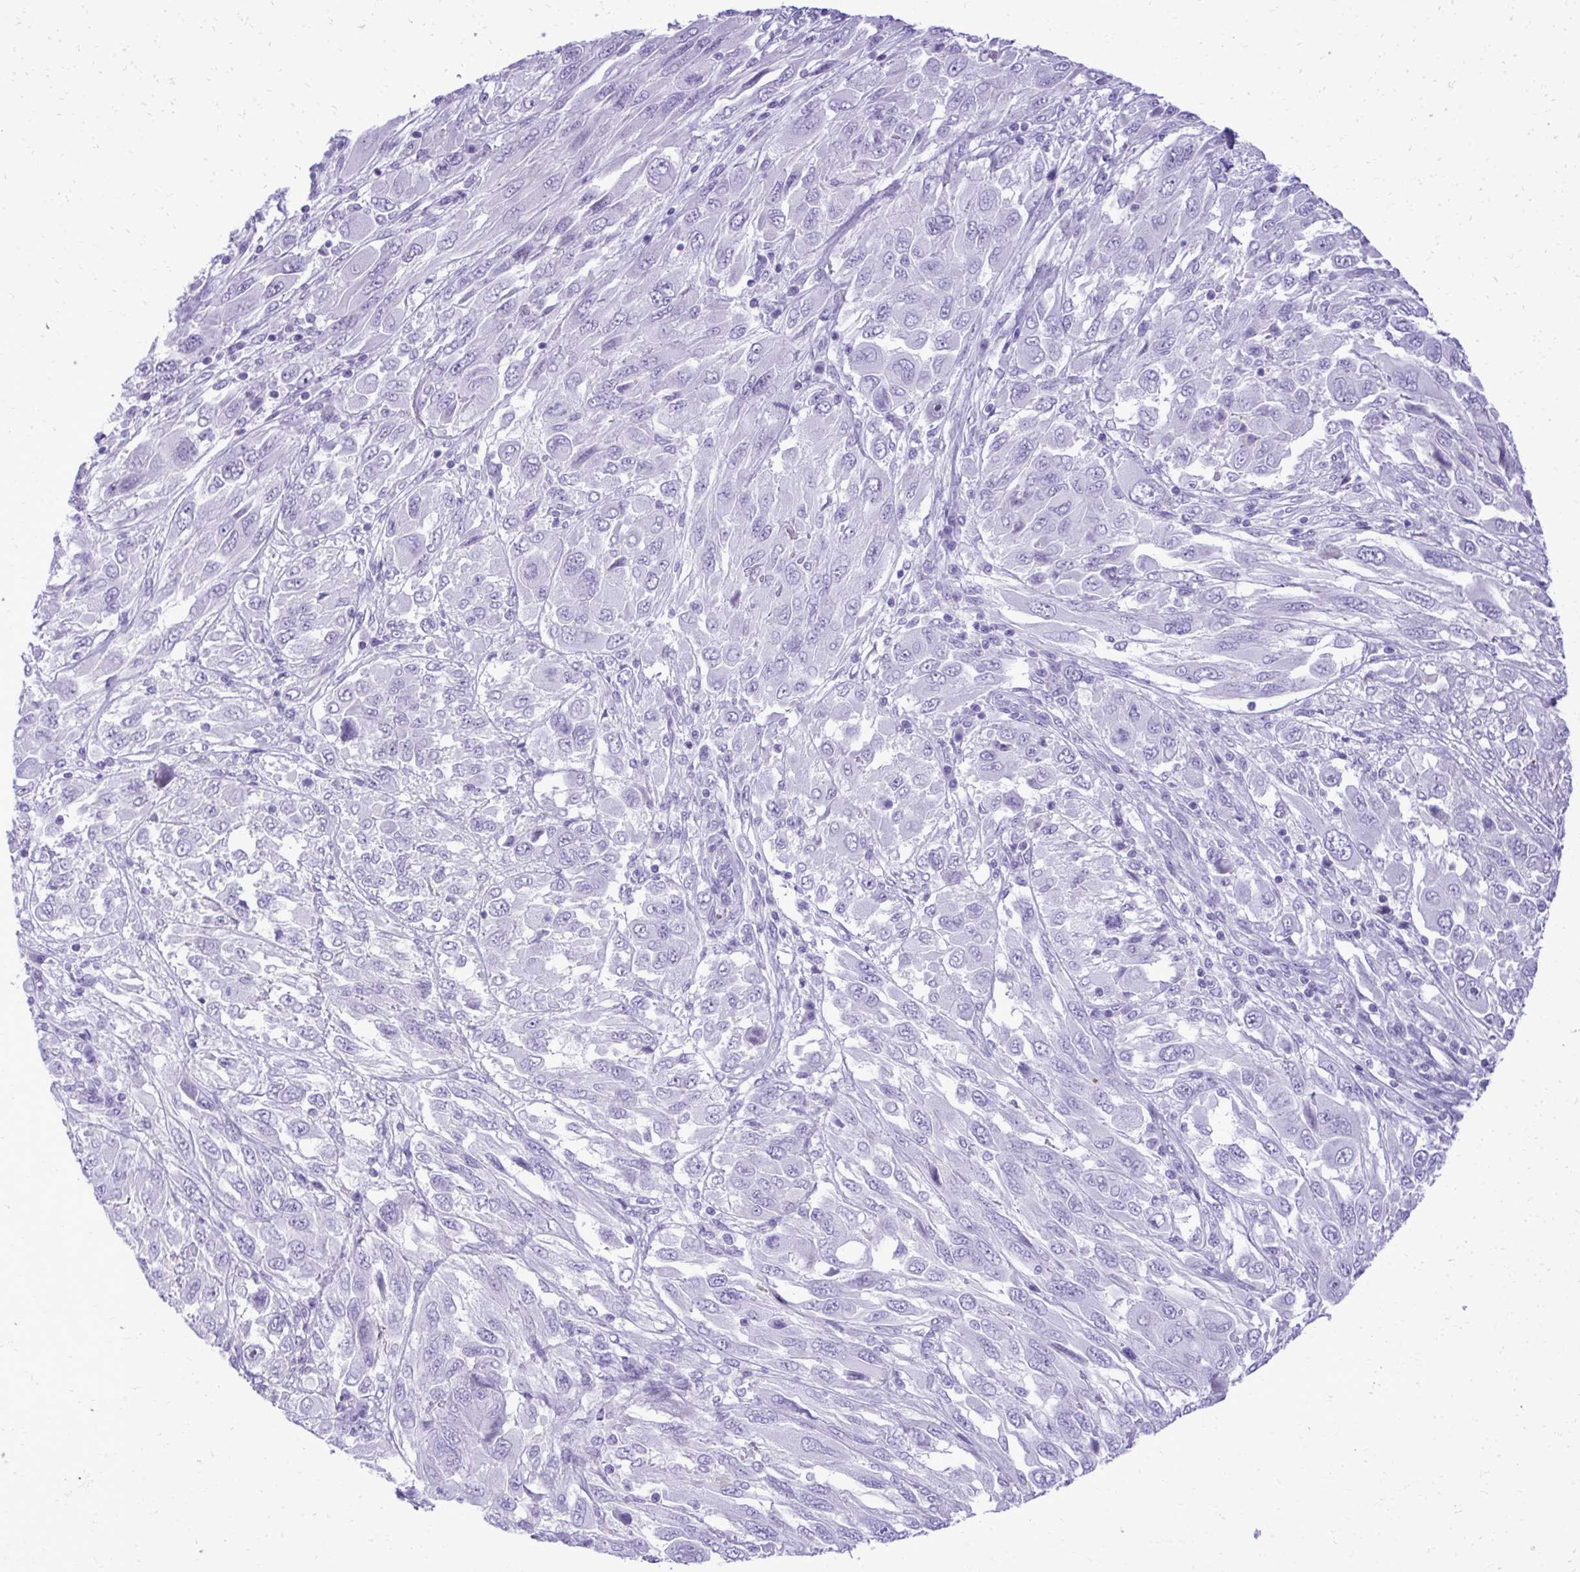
{"staining": {"intensity": "negative", "quantity": "none", "location": "none"}, "tissue": "melanoma", "cell_type": "Tumor cells", "image_type": "cancer", "snomed": [{"axis": "morphology", "description": "Malignant melanoma, NOS"}, {"axis": "topography", "description": "Skin"}], "caption": "Immunohistochemistry (IHC) photomicrograph of human malignant melanoma stained for a protein (brown), which demonstrates no expression in tumor cells.", "gene": "PITPNM3", "patient": {"sex": "female", "age": 91}}